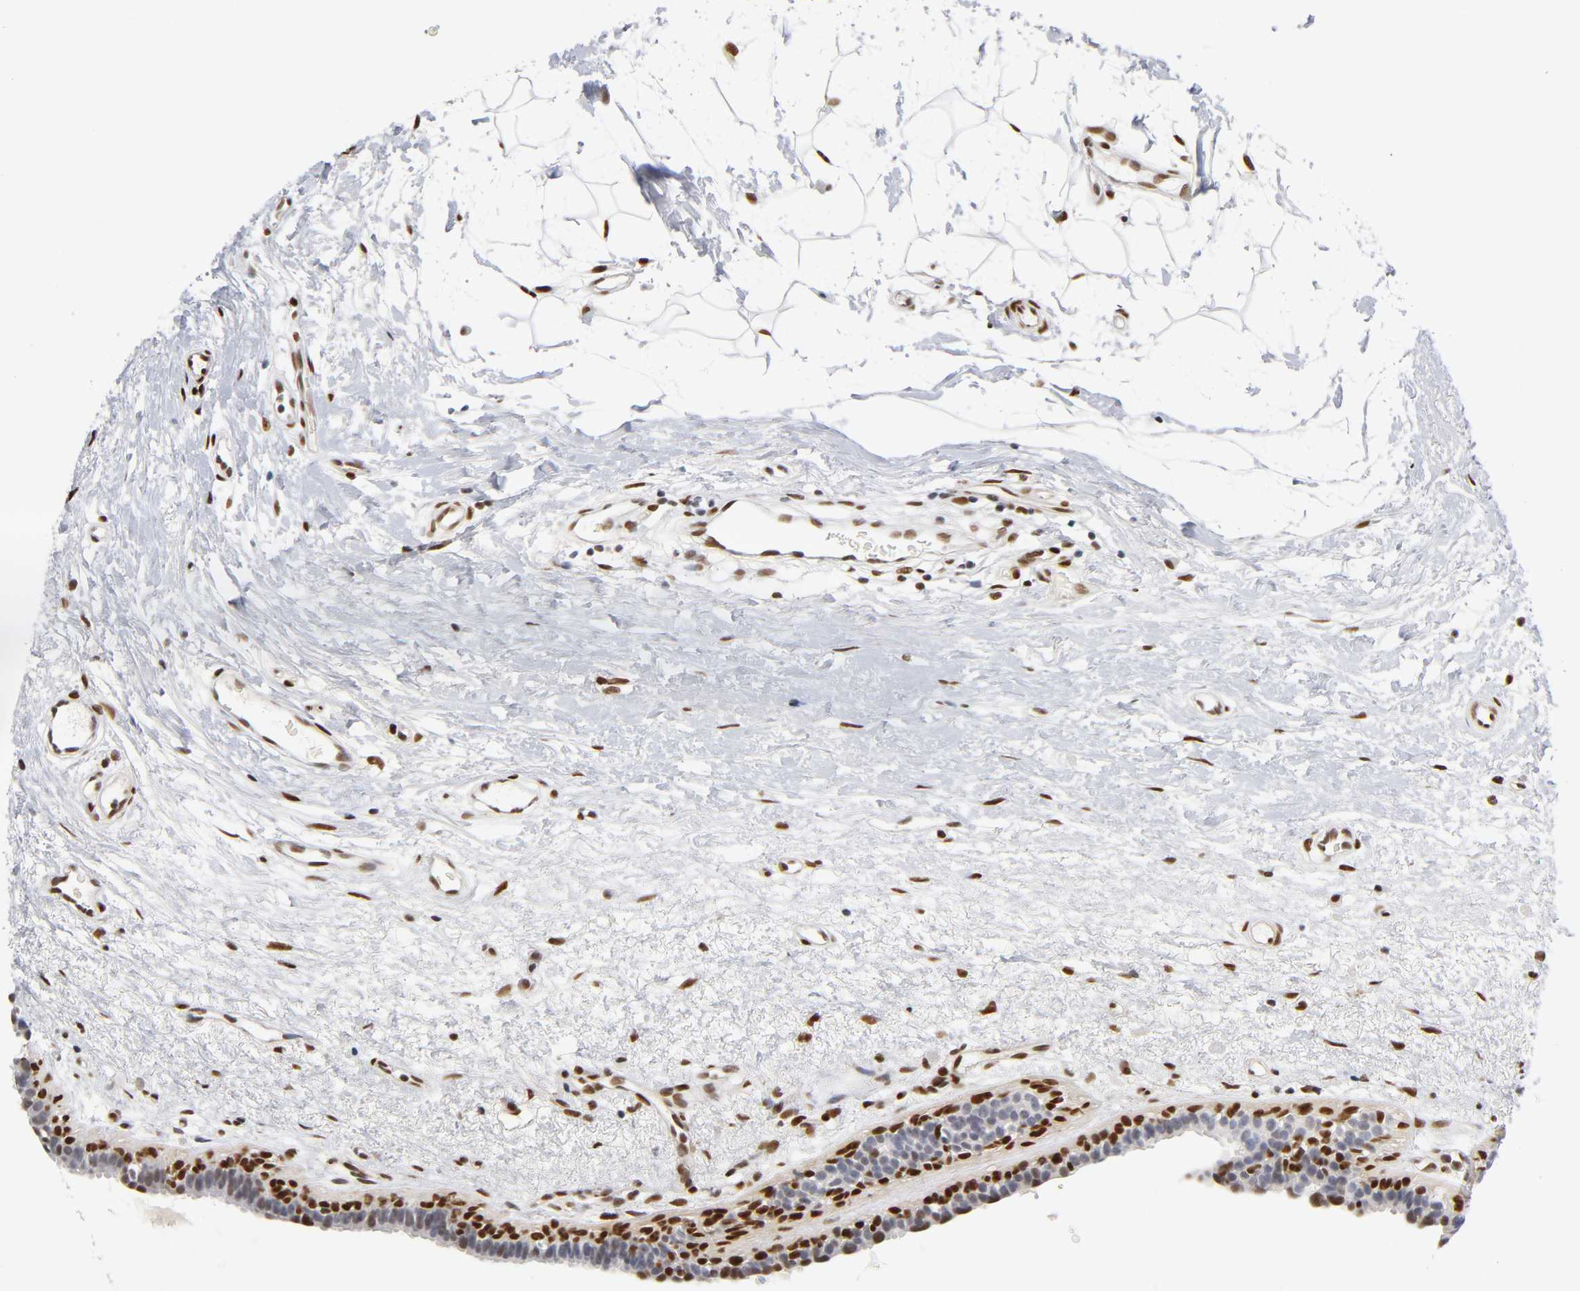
{"staining": {"intensity": "moderate", "quantity": "25%-75%", "location": "nuclear"}, "tissue": "breast cancer", "cell_type": "Tumor cells", "image_type": "cancer", "snomed": [{"axis": "morphology", "description": "Duct carcinoma"}, {"axis": "topography", "description": "Breast"}], "caption": "A medium amount of moderate nuclear staining is present in approximately 25%-75% of tumor cells in breast cancer tissue.", "gene": "NR3C1", "patient": {"sex": "female", "age": 40}}